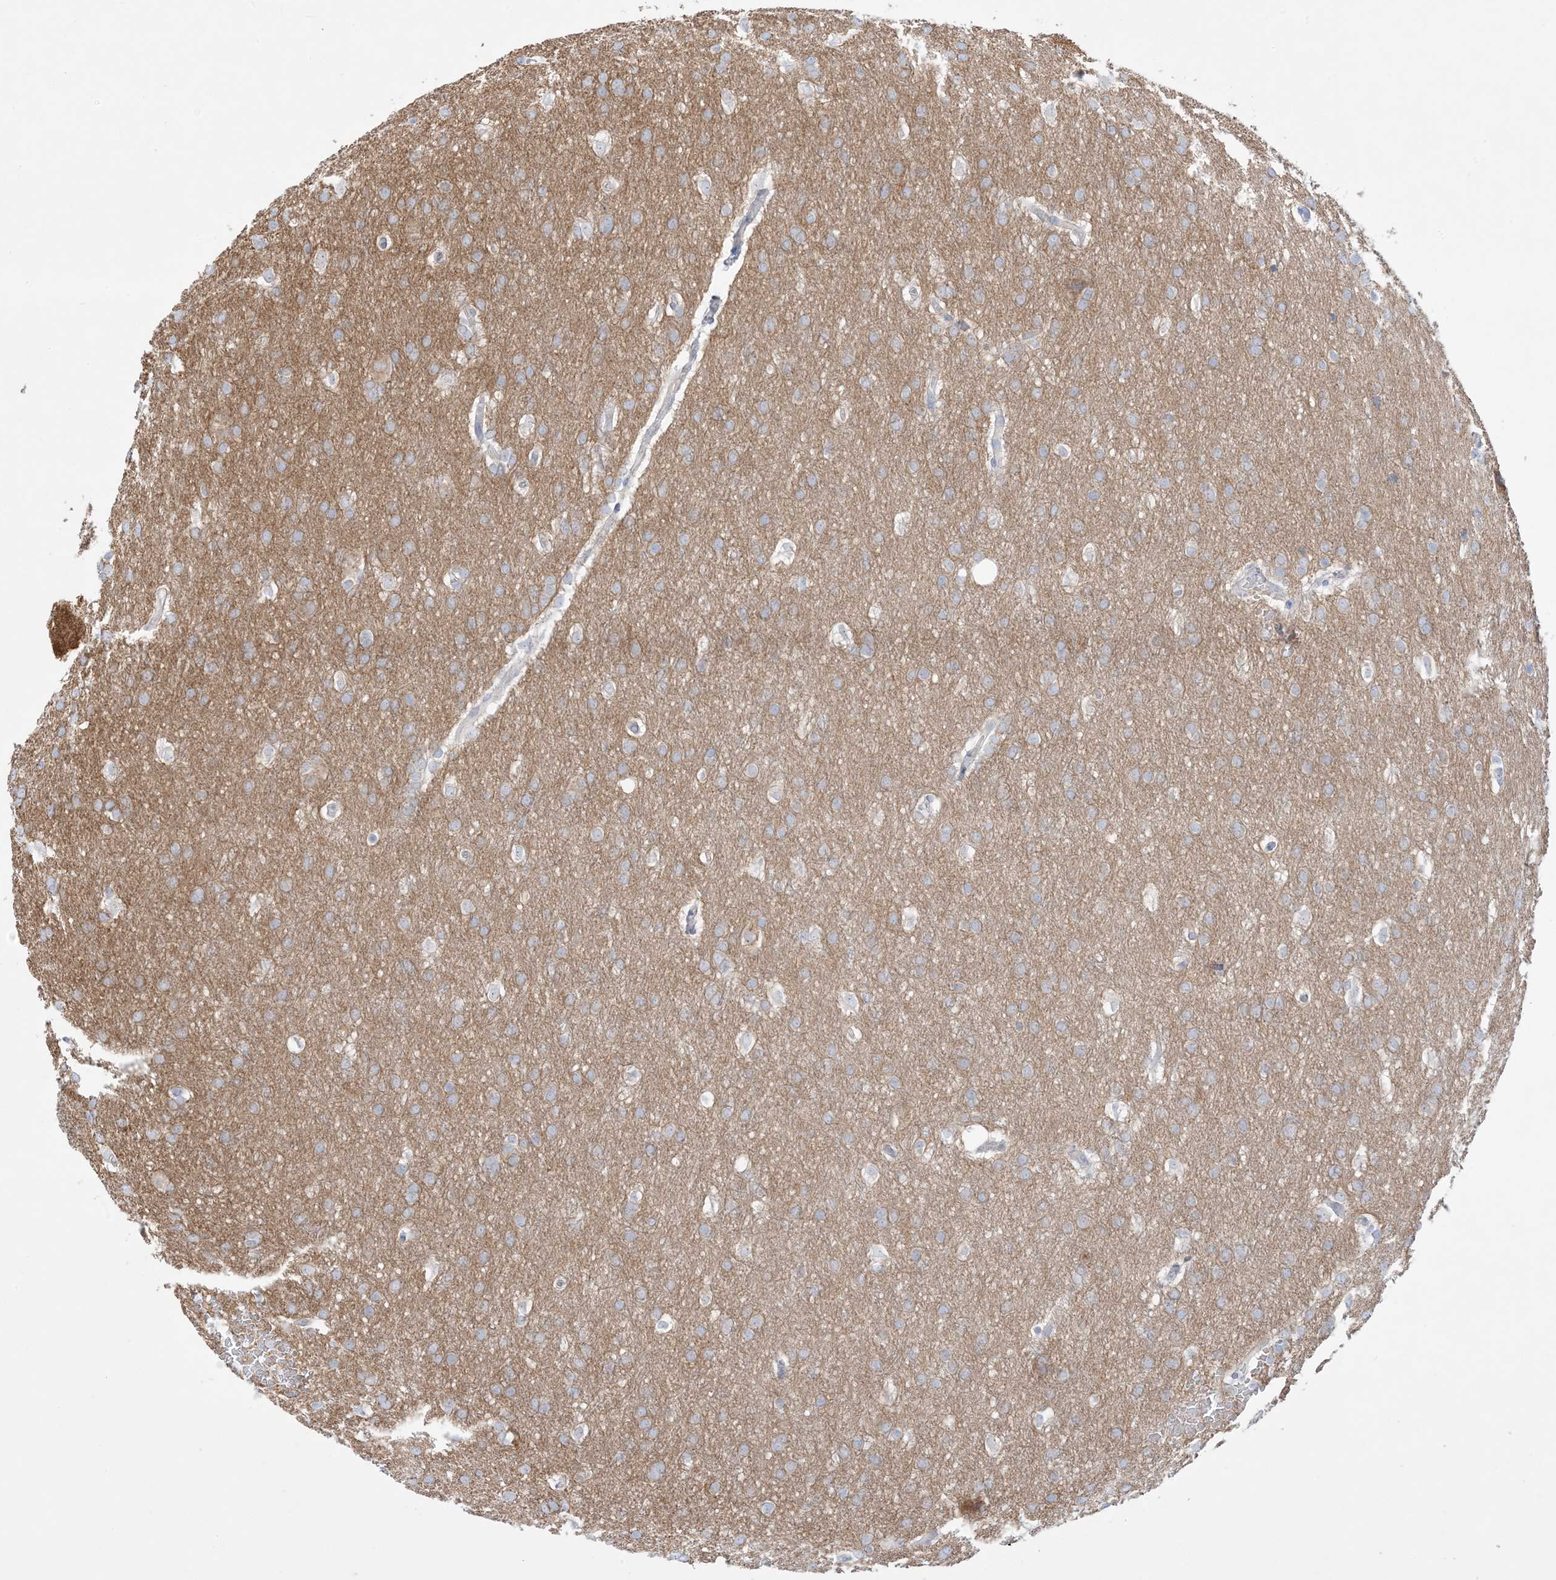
{"staining": {"intensity": "weak", "quantity": "<25%", "location": "cytoplasmic/membranous"}, "tissue": "glioma", "cell_type": "Tumor cells", "image_type": "cancer", "snomed": [{"axis": "morphology", "description": "Glioma, malignant, Low grade"}, {"axis": "topography", "description": "Brain"}], "caption": "Human glioma stained for a protein using immunohistochemistry displays no positivity in tumor cells.", "gene": "FAM184A", "patient": {"sex": "female", "age": 37}}